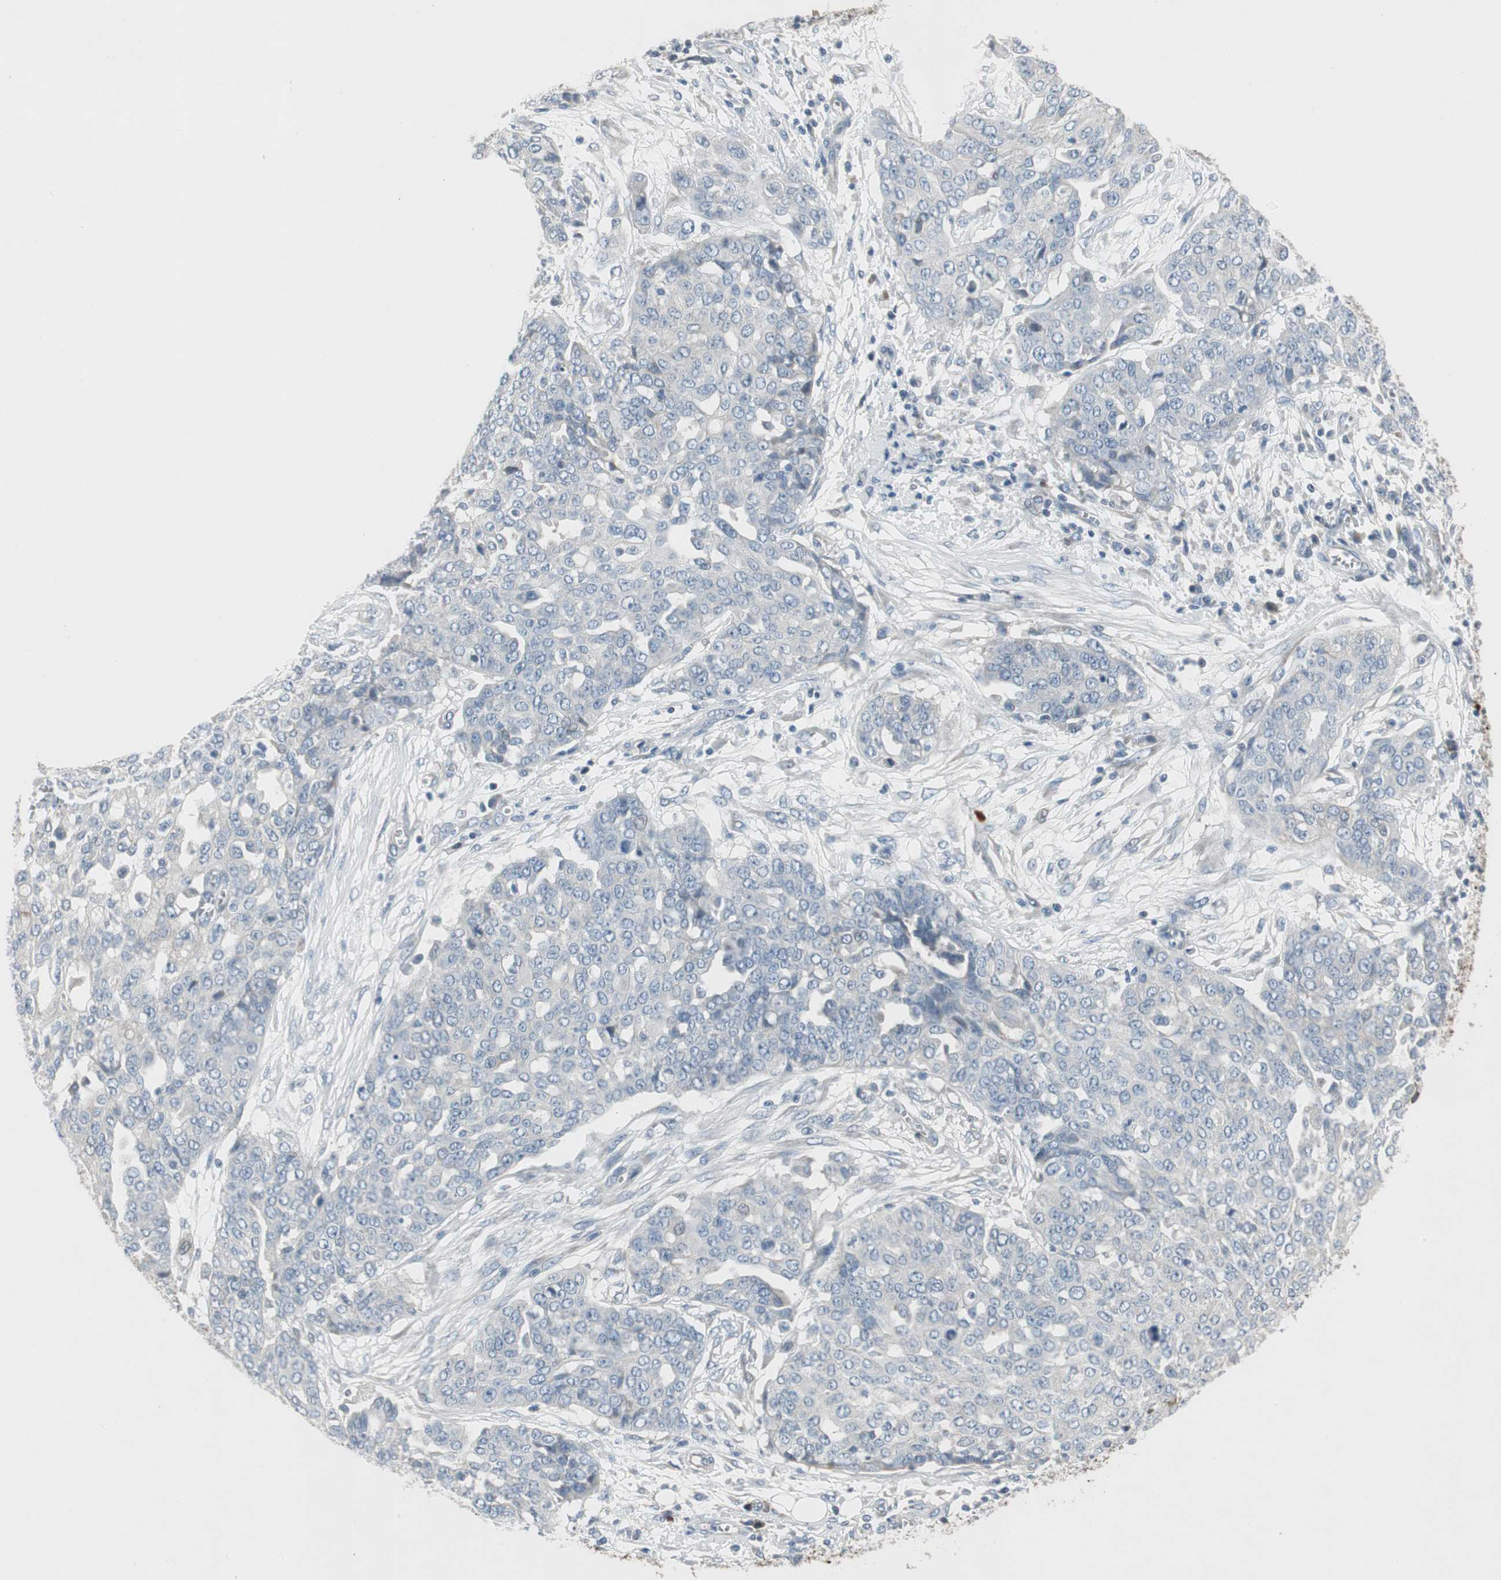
{"staining": {"intensity": "negative", "quantity": "none", "location": "none"}, "tissue": "ovarian cancer", "cell_type": "Tumor cells", "image_type": "cancer", "snomed": [{"axis": "morphology", "description": "Cystadenocarcinoma, serous, NOS"}, {"axis": "topography", "description": "Soft tissue"}, {"axis": "topography", "description": "Ovary"}], "caption": "The immunohistochemistry micrograph has no significant expression in tumor cells of ovarian serous cystadenocarcinoma tissue.", "gene": "PIGR", "patient": {"sex": "female", "age": 57}}